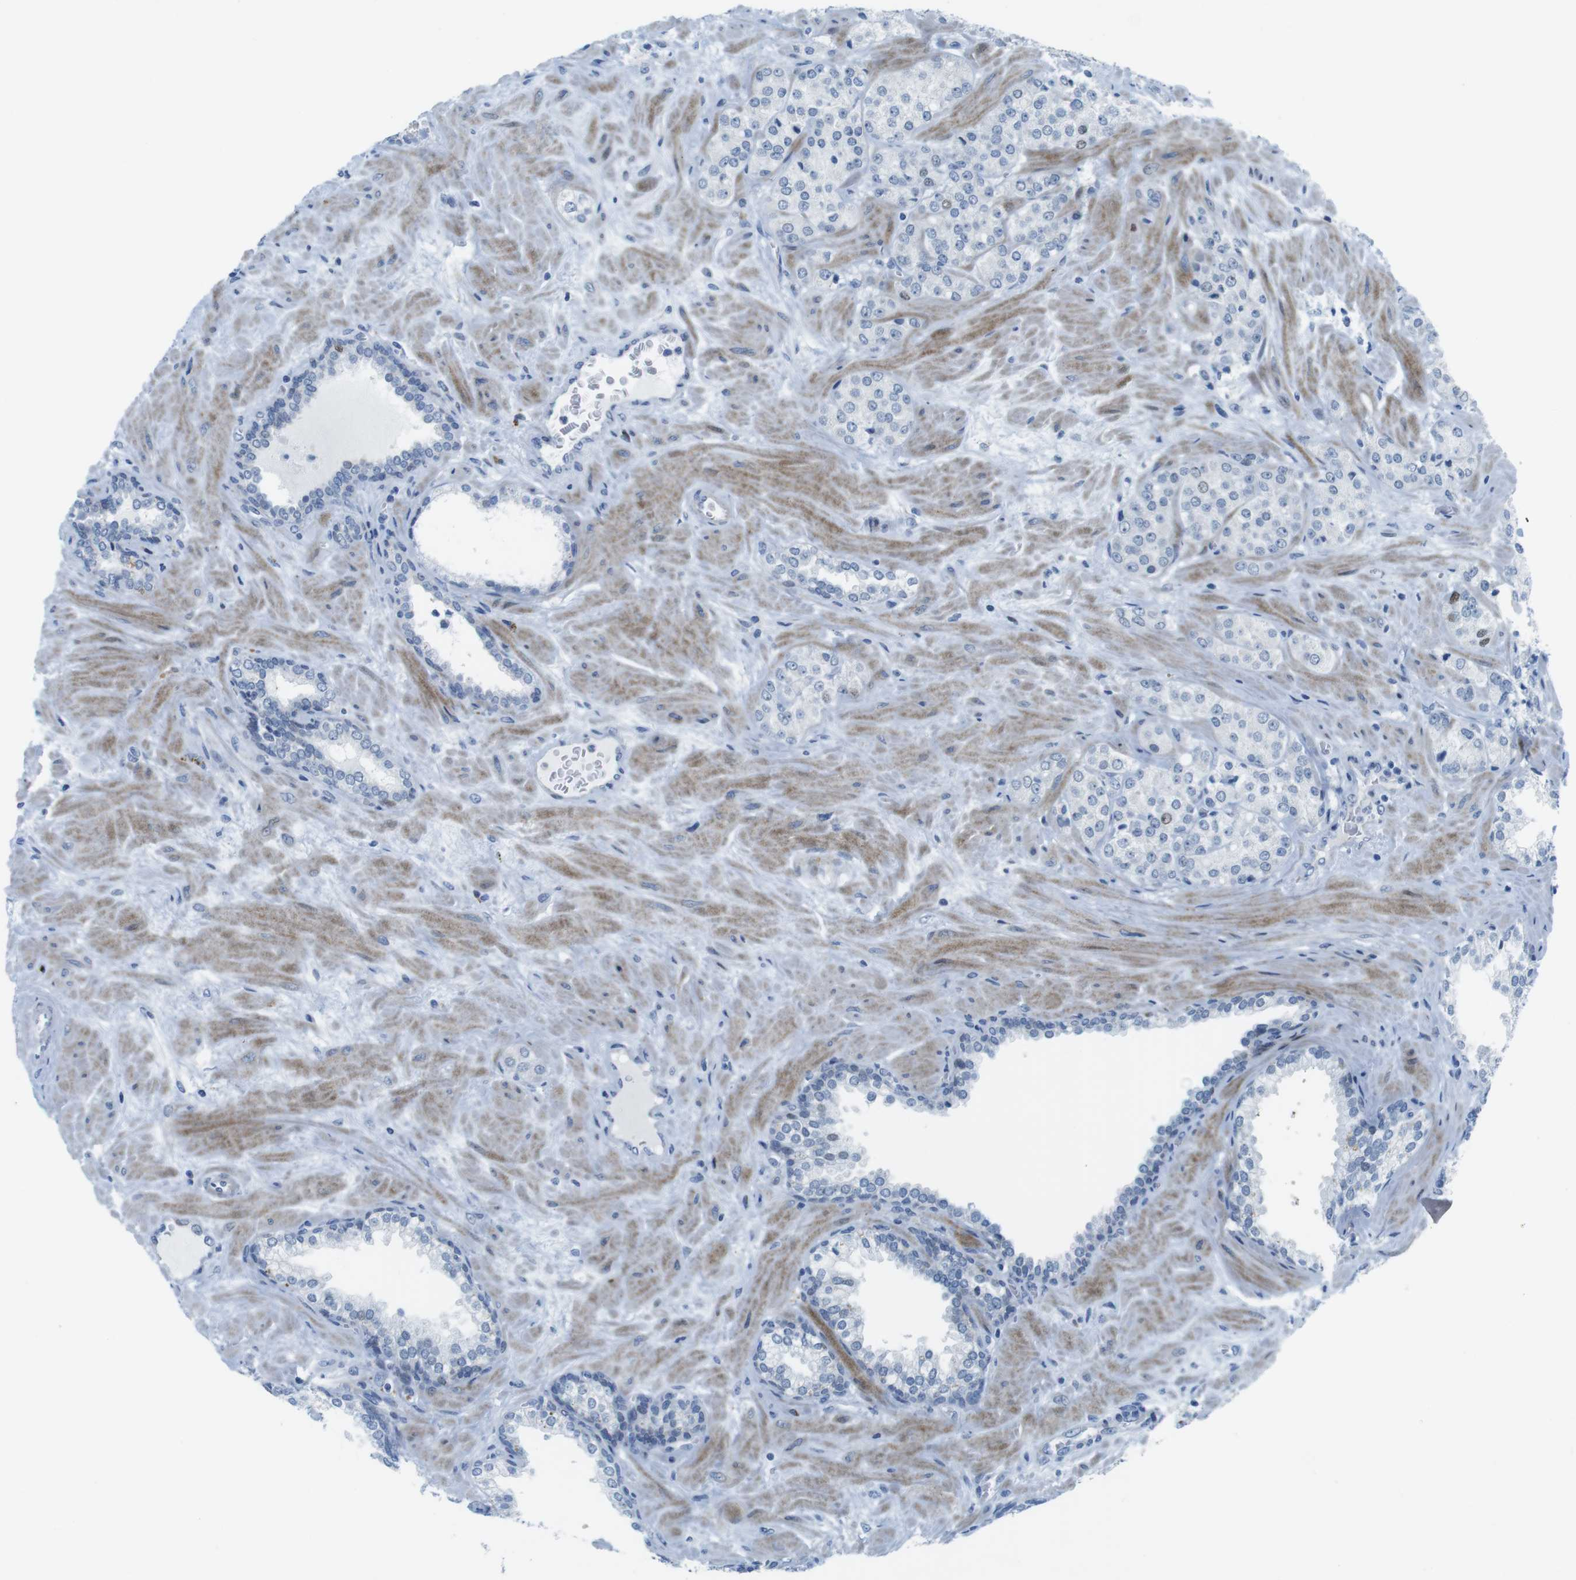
{"staining": {"intensity": "negative", "quantity": "none", "location": "none"}, "tissue": "prostate cancer", "cell_type": "Tumor cells", "image_type": "cancer", "snomed": [{"axis": "morphology", "description": "Adenocarcinoma, High grade"}, {"axis": "topography", "description": "Prostate"}], "caption": "This is an immunohistochemistry micrograph of prostate cancer (high-grade adenocarcinoma). There is no staining in tumor cells.", "gene": "CHAF1A", "patient": {"sex": "male", "age": 64}}